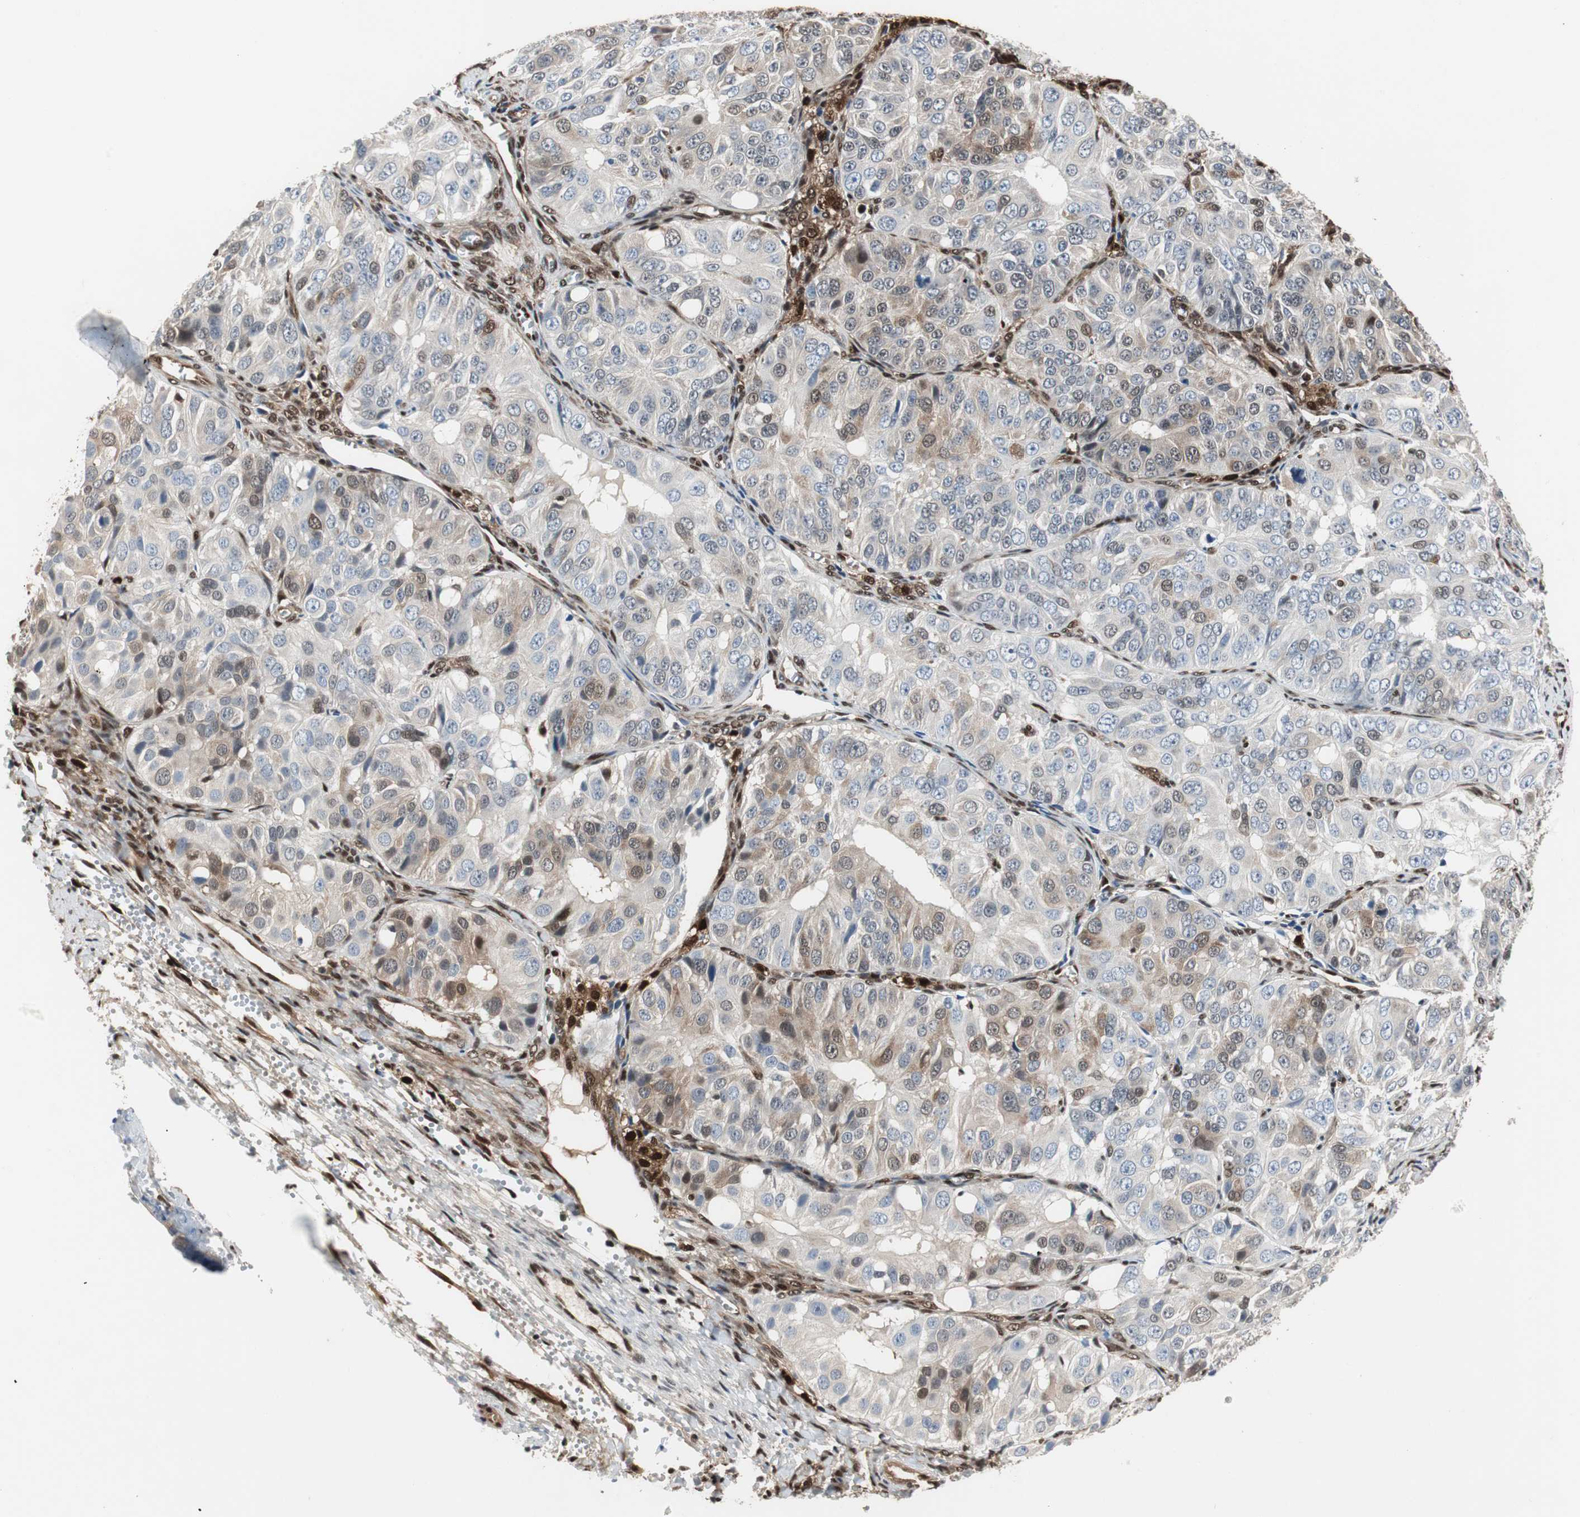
{"staining": {"intensity": "weak", "quantity": "25%-75%", "location": "cytoplasmic/membranous,nuclear"}, "tissue": "ovarian cancer", "cell_type": "Tumor cells", "image_type": "cancer", "snomed": [{"axis": "morphology", "description": "Carcinoma, endometroid"}, {"axis": "topography", "description": "Ovary"}], "caption": "This histopathology image reveals endometroid carcinoma (ovarian) stained with immunohistochemistry to label a protein in brown. The cytoplasmic/membranous and nuclear of tumor cells show weak positivity for the protein. Nuclei are counter-stained blue.", "gene": "ACLY", "patient": {"sex": "female", "age": 51}}